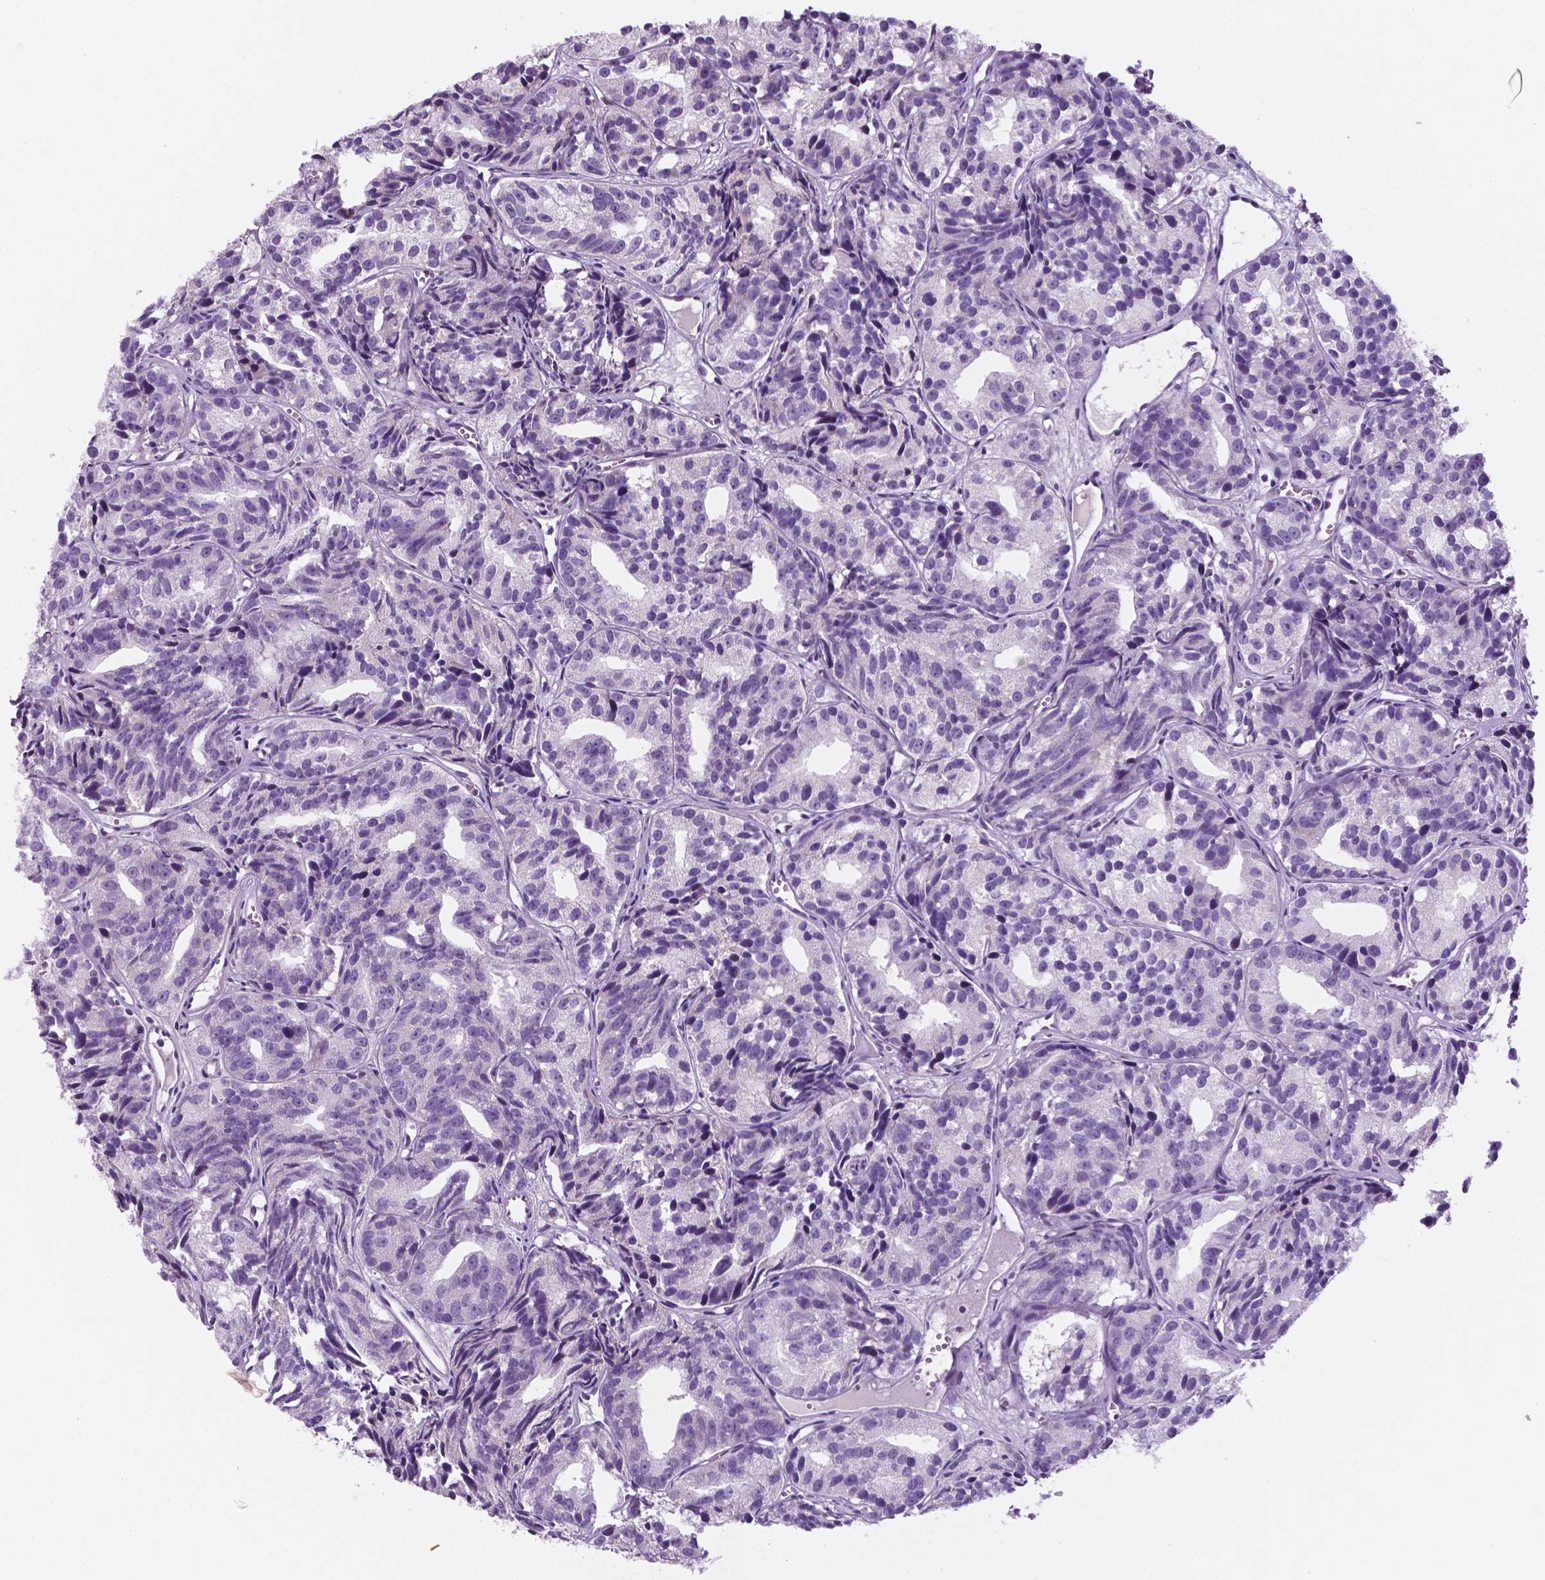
{"staining": {"intensity": "negative", "quantity": "none", "location": "none"}, "tissue": "prostate cancer", "cell_type": "Tumor cells", "image_type": "cancer", "snomed": [{"axis": "morphology", "description": "Adenocarcinoma, High grade"}, {"axis": "topography", "description": "Prostate"}], "caption": "Human prostate cancer (high-grade adenocarcinoma) stained for a protein using immunohistochemistry (IHC) exhibits no staining in tumor cells.", "gene": "C18orf21", "patient": {"sex": "male", "age": 77}}